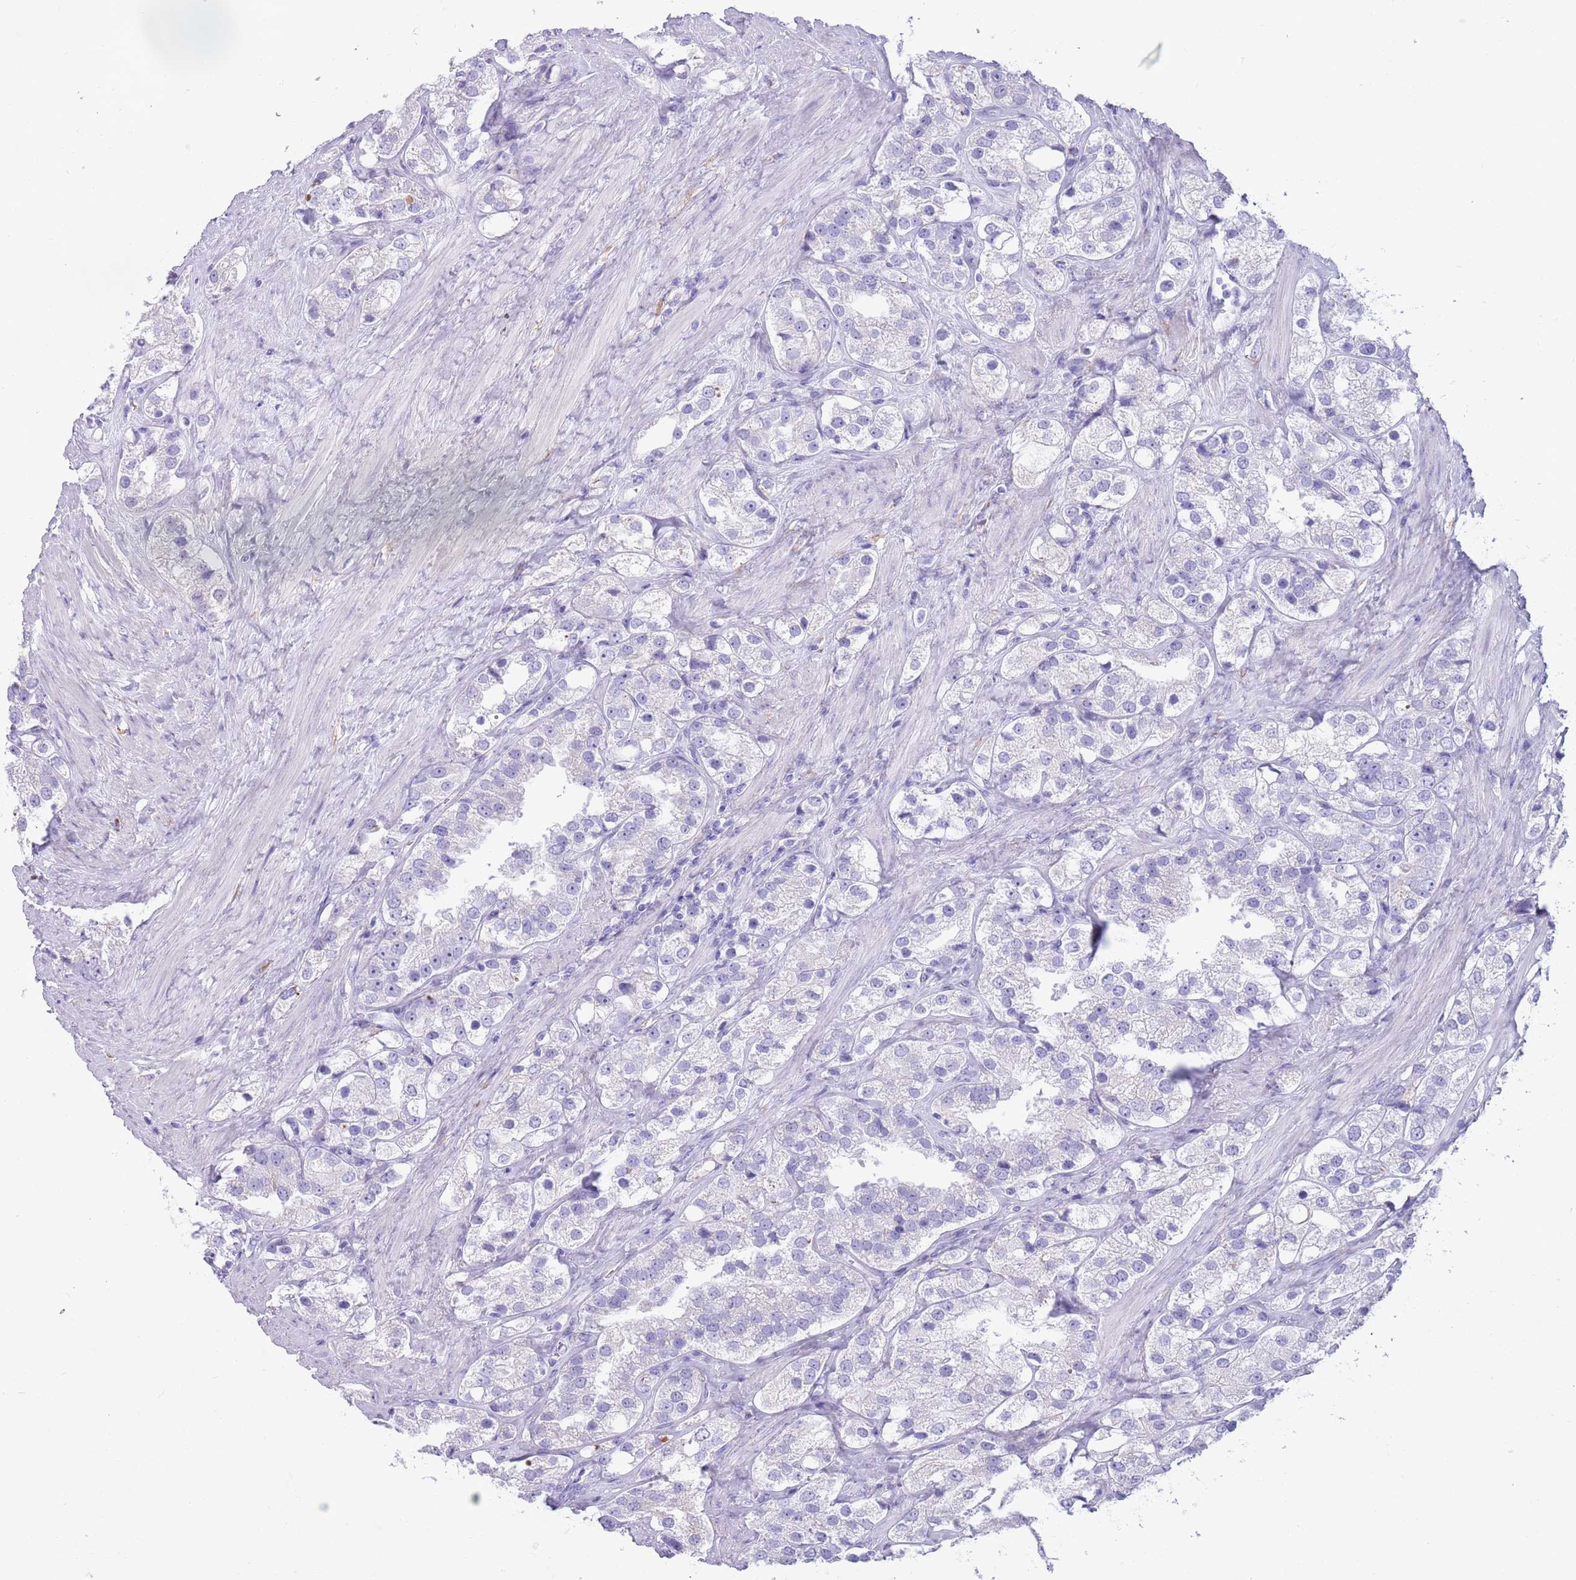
{"staining": {"intensity": "negative", "quantity": "none", "location": "none"}, "tissue": "prostate cancer", "cell_type": "Tumor cells", "image_type": "cancer", "snomed": [{"axis": "morphology", "description": "Adenocarcinoma, NOS"}, {"axis": "topography", "description": "Prostate"}], "caption": "Prostate adenocarcinoma stained for a protein using IHC demonstrates no staining tumor cells.", "gene": "LY6G5B", "patient": {"sex": "male", "age": 79}}